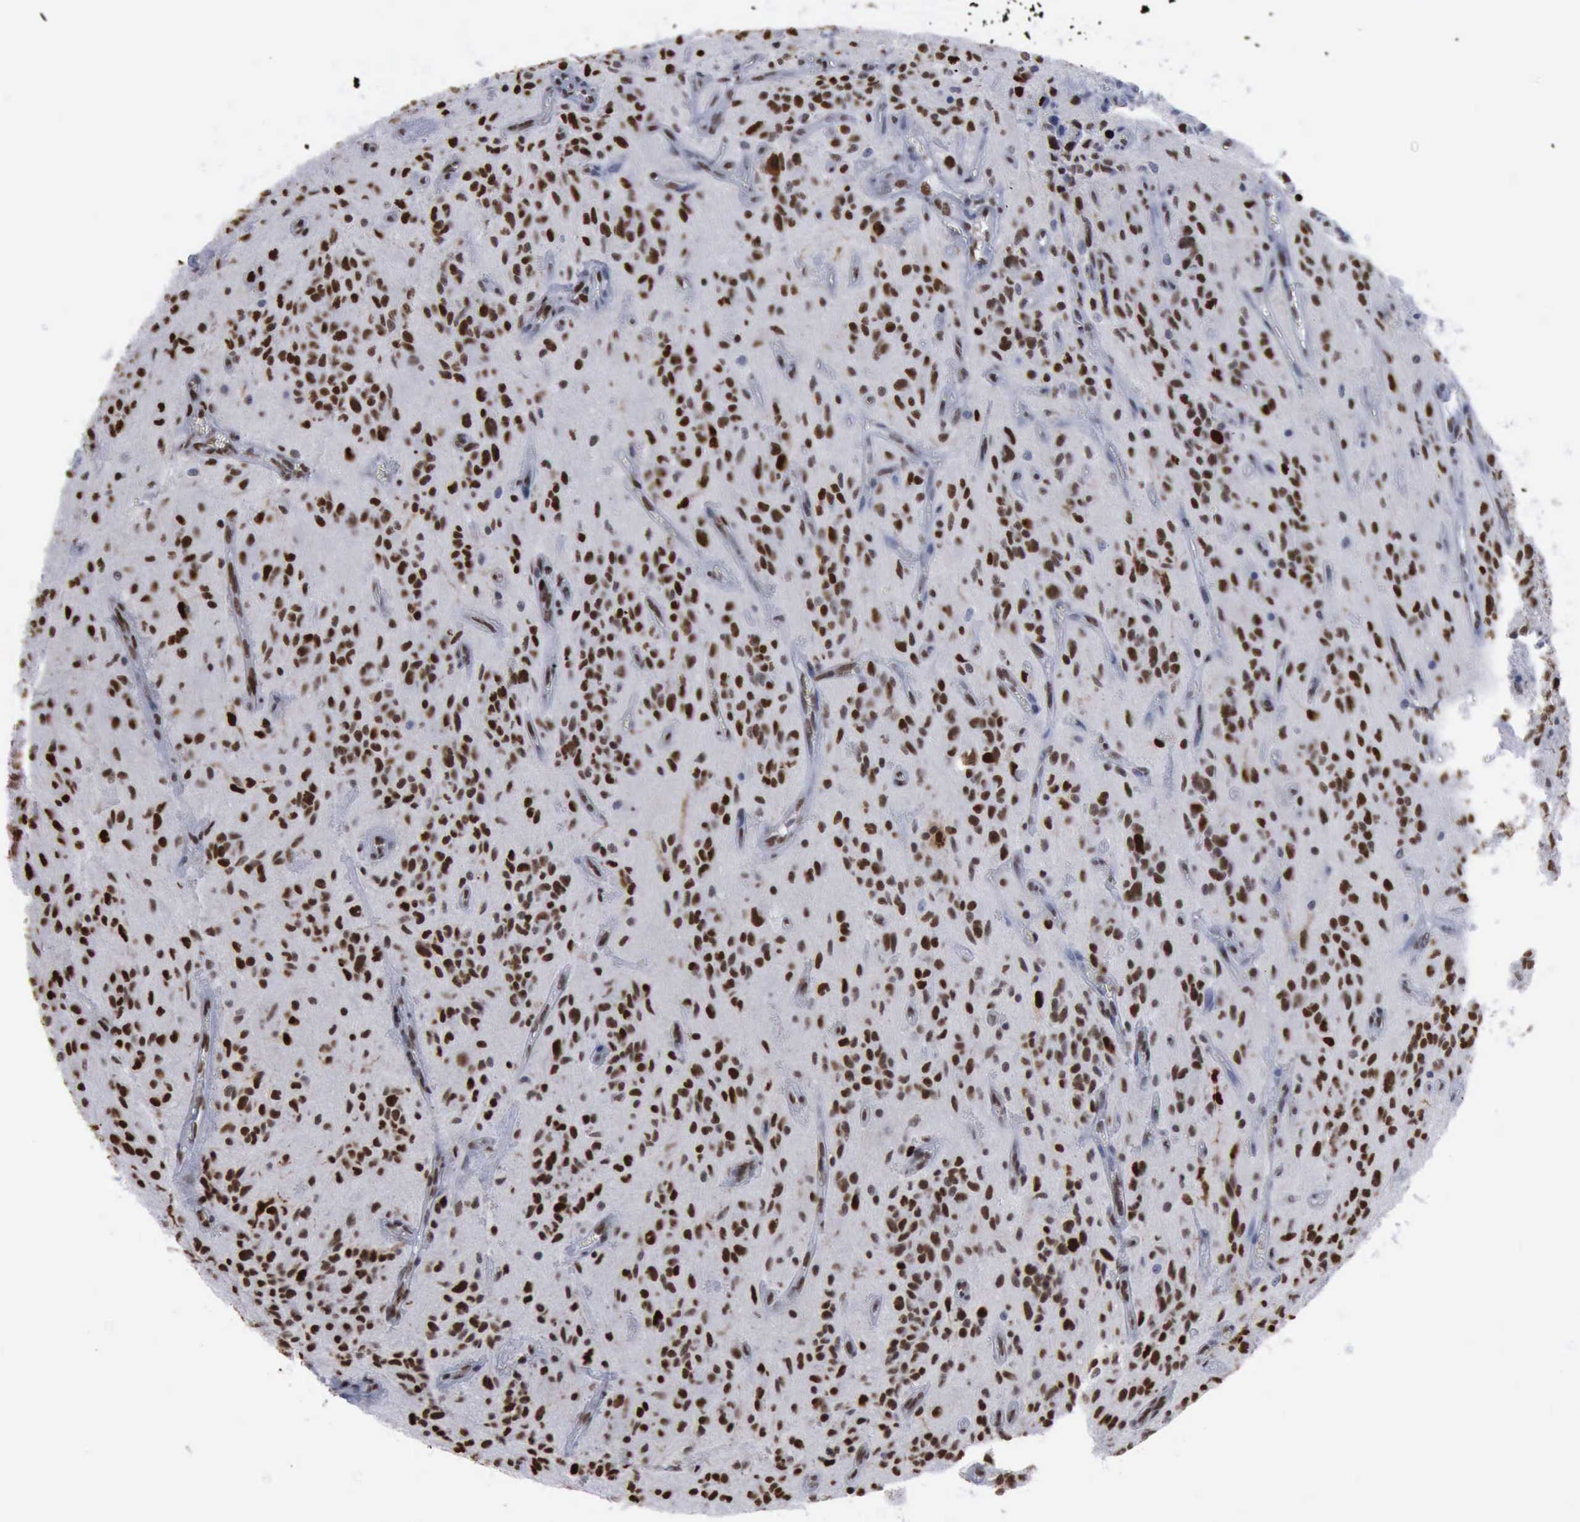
{"staining": {"intensity": "moderate", "quantity": "25%-75%", "location": "nuclear"}, "tissue": "glioma", "cell_type": "Tumor cells", "image_type": "cancer", "snomed": [{"axis": "morphology", "description": "Glioma, malignant, Low grade"}, {"axis": "topography", "description": "Brain"}], "caption": "A histopathology image showing moderate nuclear positivity in about 25%-75% of tumor cells in malignant glioma (low-grade), as visualized by brown immunohistochemical staining.", "gene": "PCNA", "patient": {"sex": "female", "age": 15}}